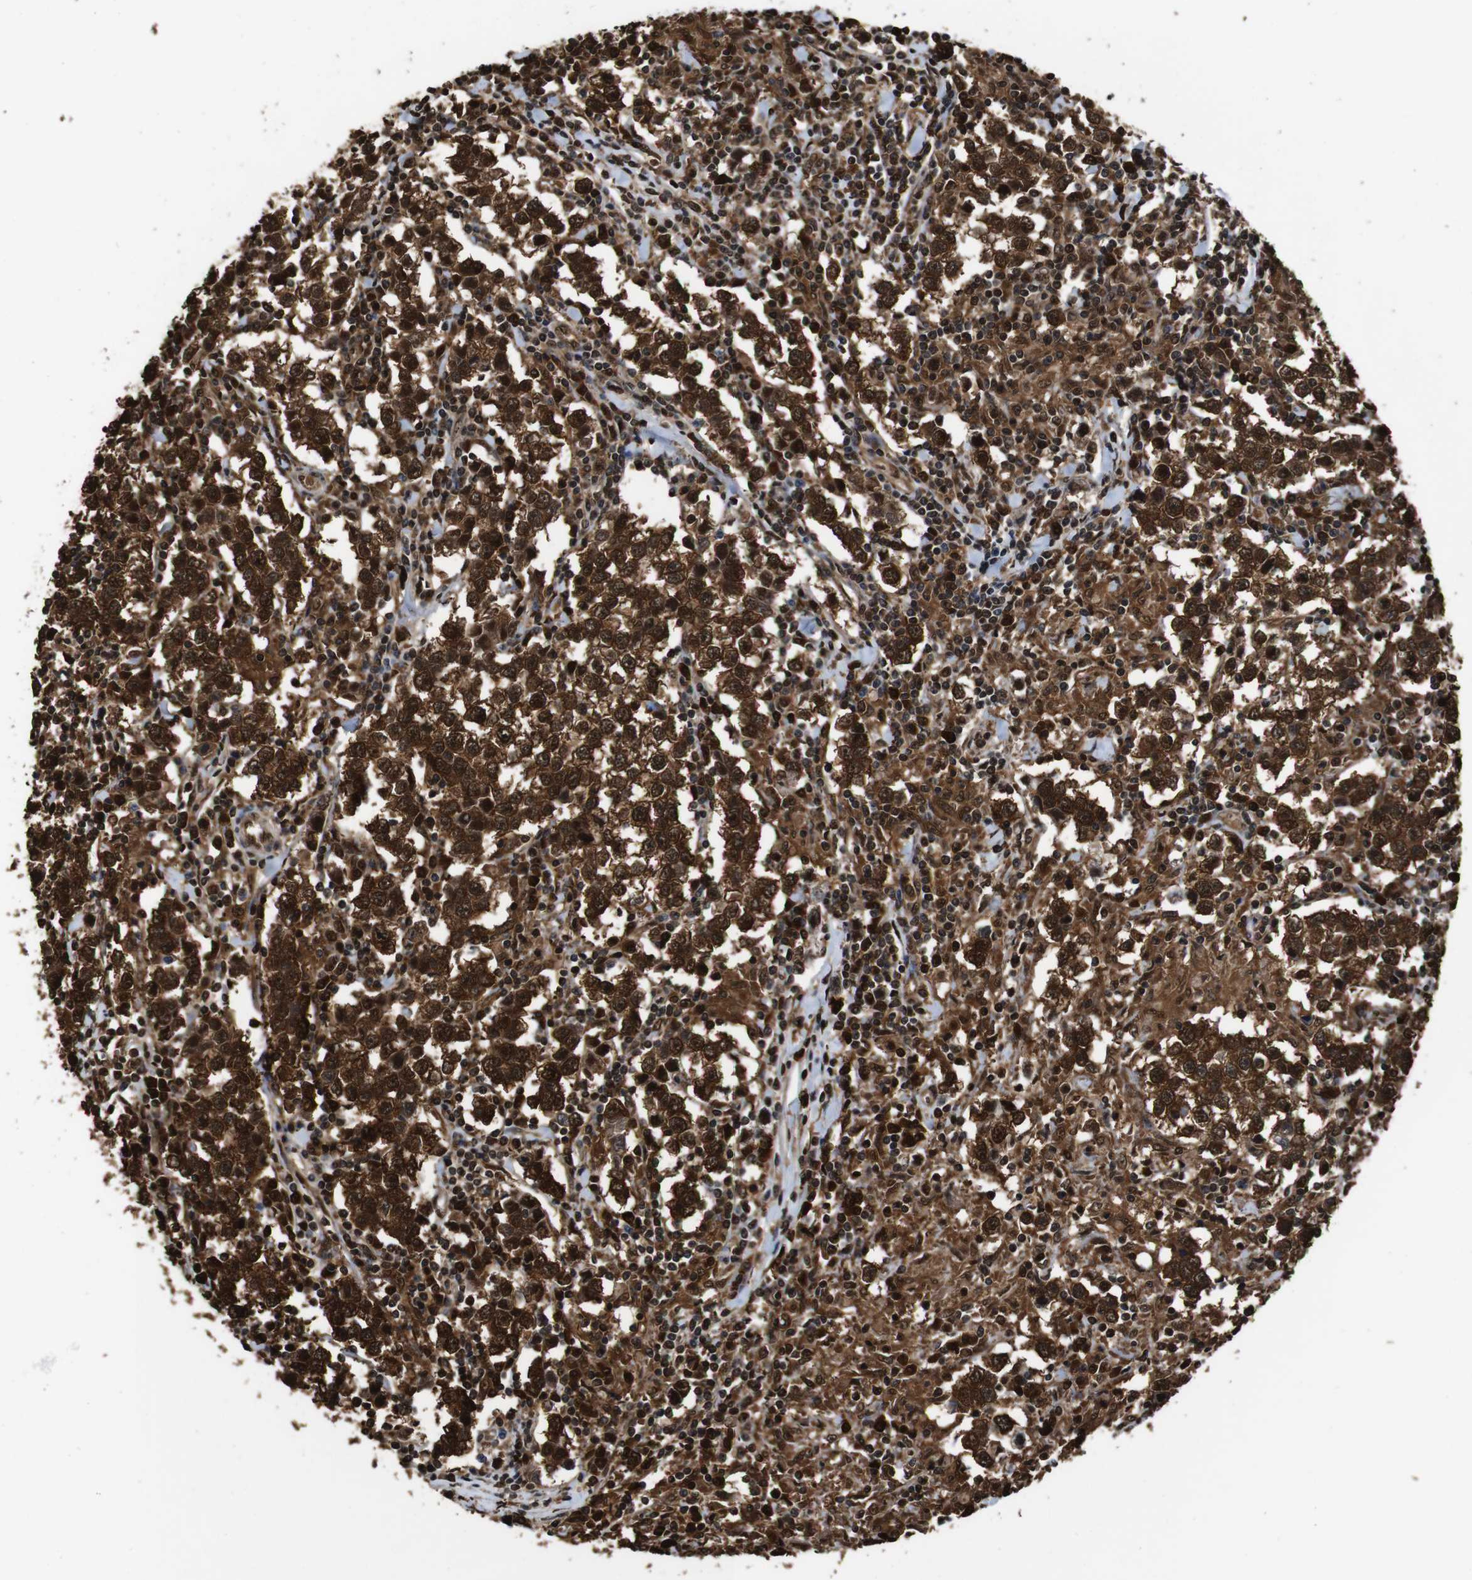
{"staining": {"intensity": "strong", "quantity": ">75%", "location": "cytoplasmic/membranous,nuclear"}, "tissue": "testis cancer", "cell_type": "Tumor cells", "image_type": "cancer", "snomed": [{"axis": "morphology", "description": "Seminoma, NOS"}, {"axis": "morphology", "description": "Carcinoma, Embryonal, NOS"}, {"axis": "topography", "description": "Testis"}], "caption": "High-magnification brightfield microscopy of seminoma (testis) stained with DAB (3,3'-diaminobenzidine) (brown) and counterstained with hematoxylin (blue). tumor cells exhibit strong cytoplasmic/membranous and nuclear expression is seen in about>75% of cells.", "gene": "VCP", "patient": {"sex": "male", "age": 36}}